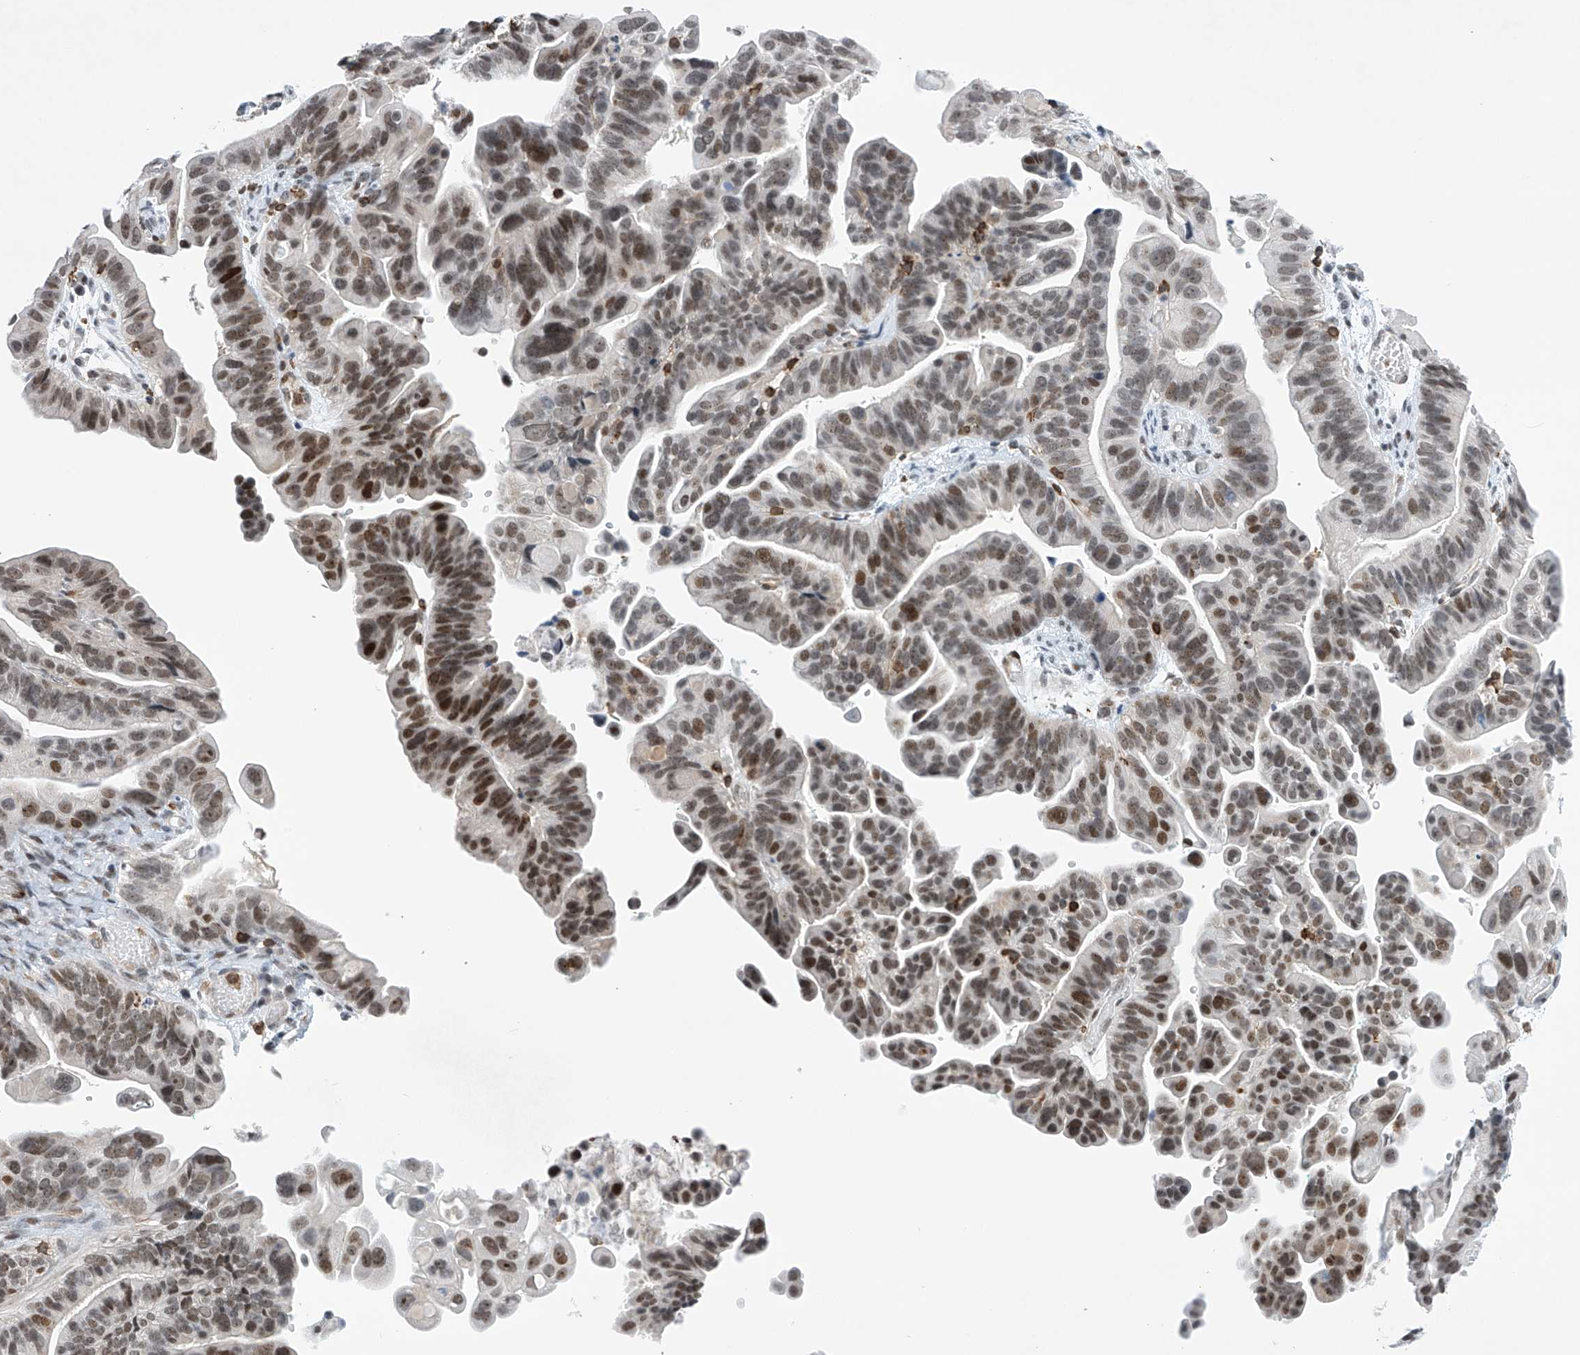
{"staining": {"intensity": "moderate", "quantity": ">75%", "location": "nuclear"}, "tissue": "ovarian cancer", "cell_type": "Tumor cells", "image_type": "cancer", "snomed": [{"axis": "morphology", "description": "Cystadenocarcinoma, serous, NOS"}, {"axis": "topography", "description": "Ovary"}], "caption": "Protein staining of ovarian serous cystadenocarcinoma tissue exhibits moderate nuclear staining in about >75% of tumor cells.", "gene": "MSL3", "patient": {"sex": "female", "age": 56}}